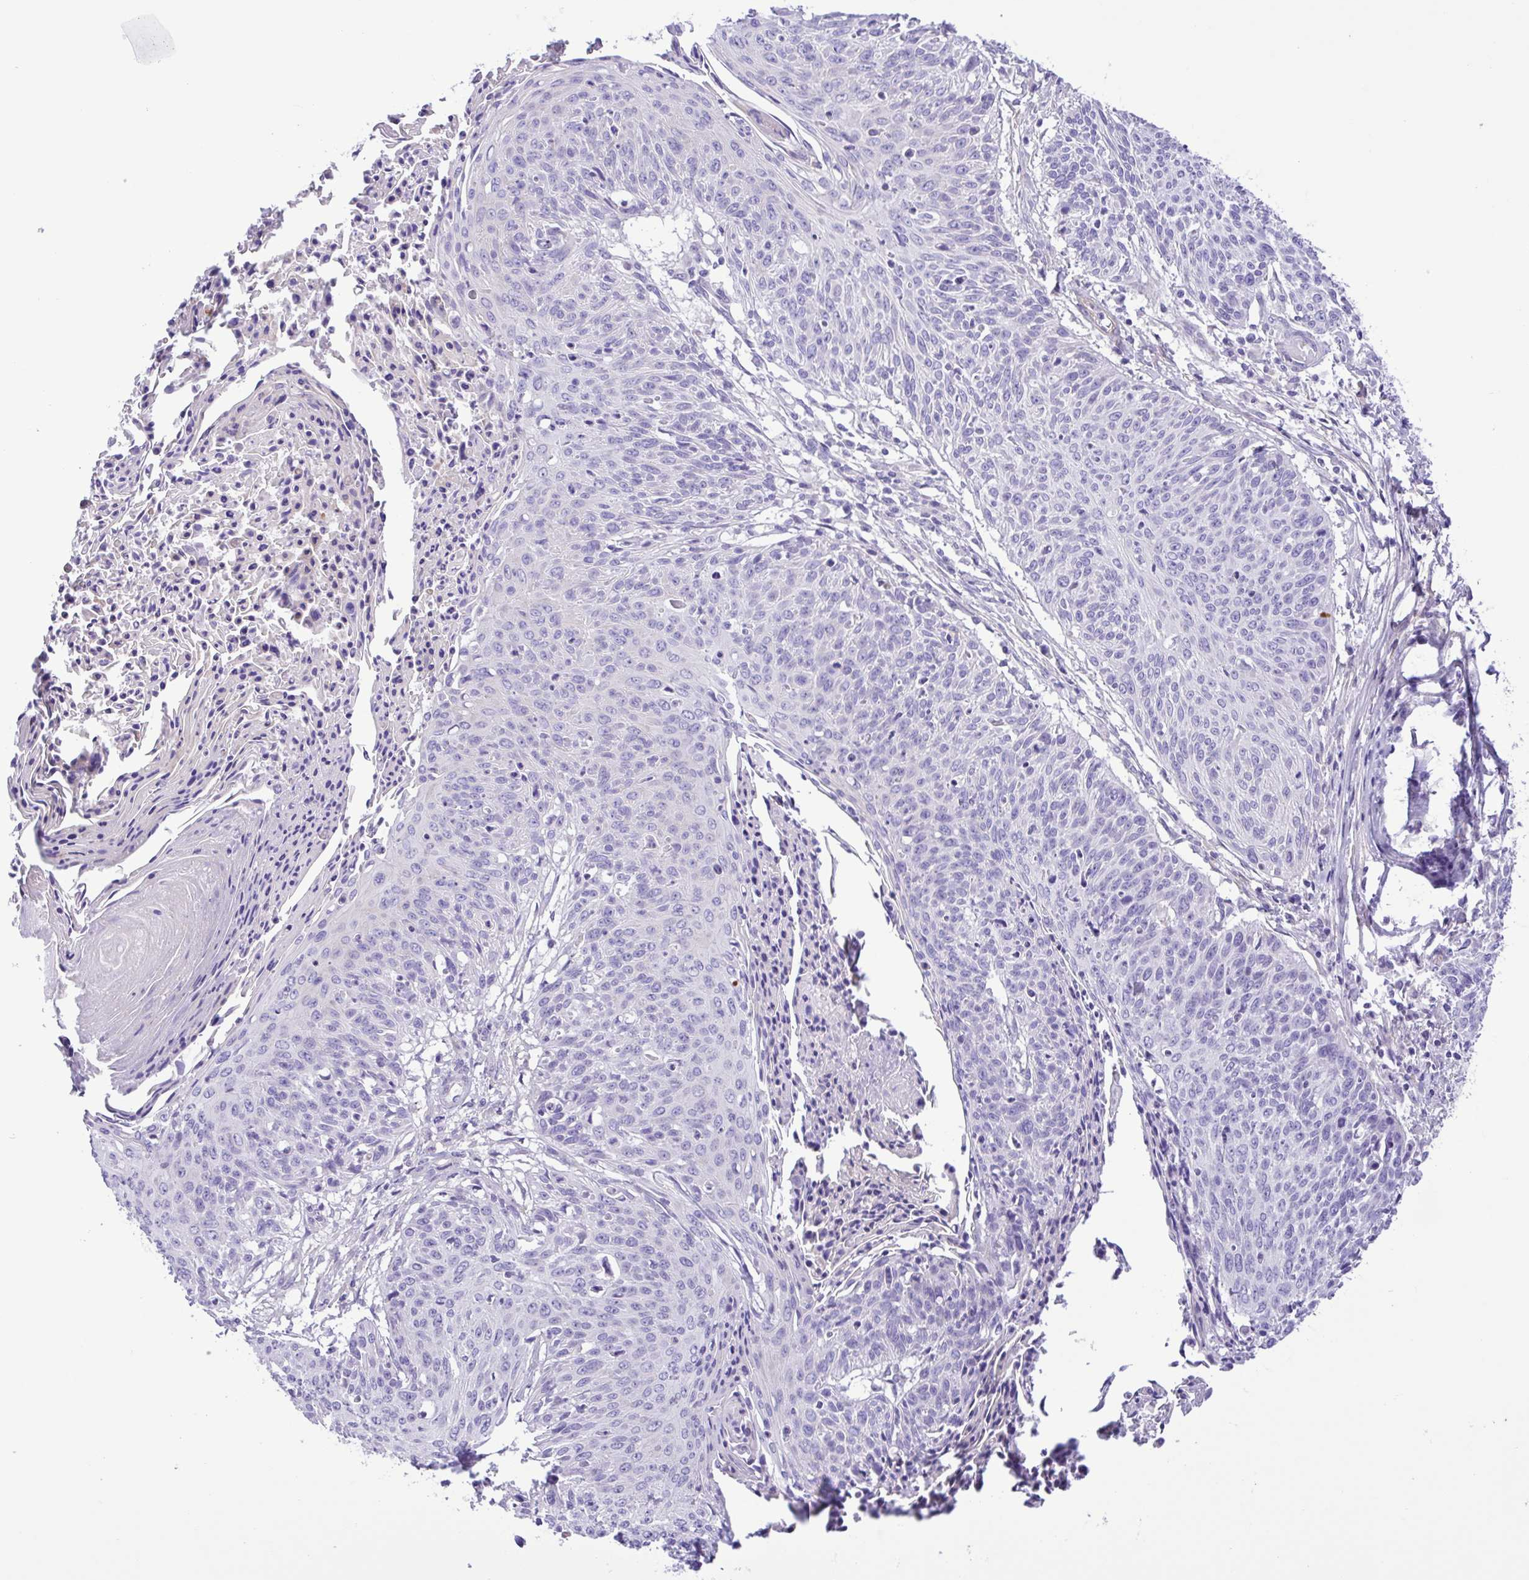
{"staining": {"intensity": "negative", "quantity": "none", "location": "none"}, "tissue": "cervical cancer", "cell_type": "Tumor cells", "image_type": "cancer", "snomed": [{"axis": "morphology", "description": "Squamous cell carcinoma, NOS"}, {"axis": "topography", "description": "Cervix"}], "caption": "Immunohistochemistry micrograph of human cervical cancer (squamous cell carcinoma) stained for a protein (brown), which displays no staining in tumor cells.", "gene": "GABBR2", "patient": {"sex": "female", "age": 45}}